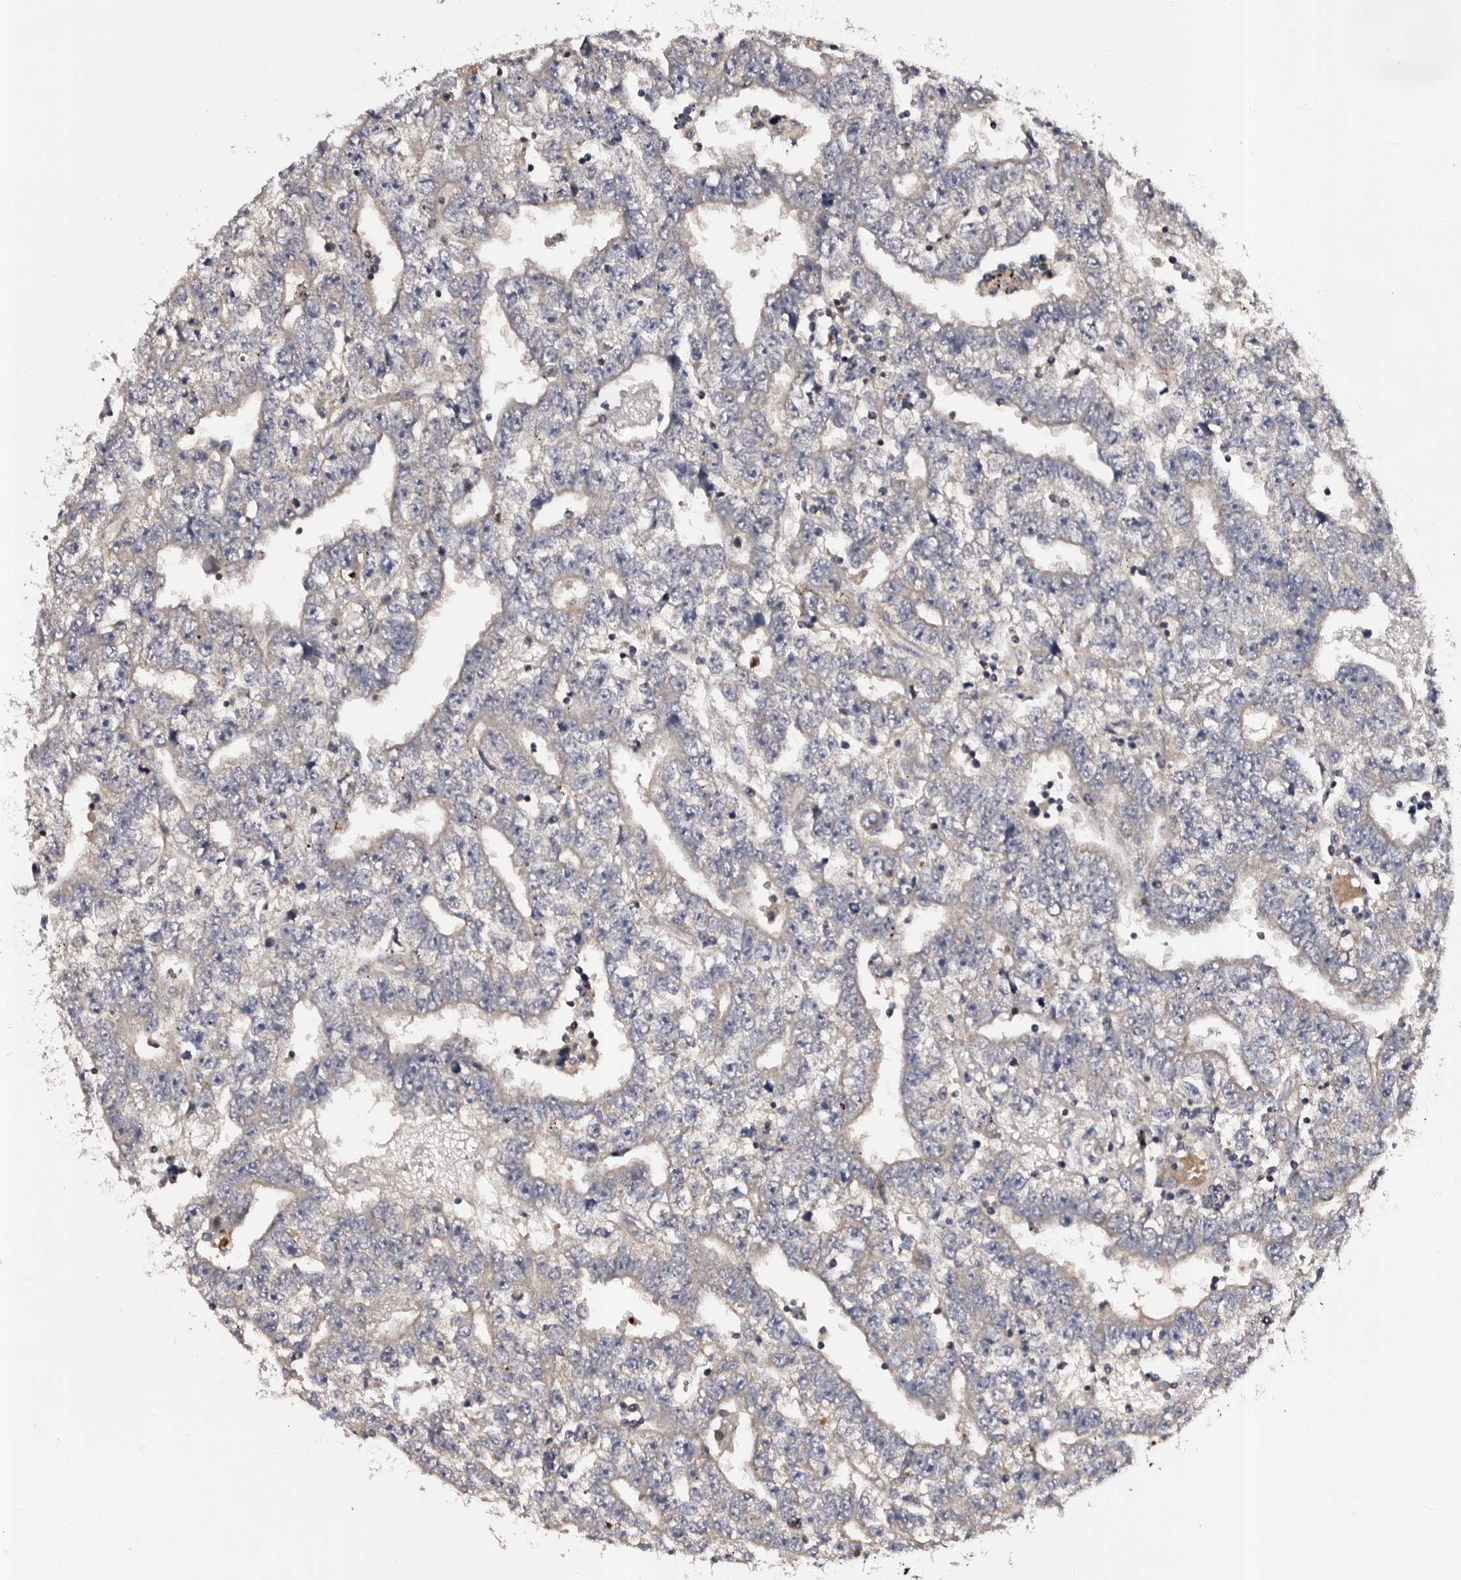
{"staining": {"intensity": "negative", "quantity": "none", "location": "none"}, "tissue": "testis cancer", "cell_type": "Tumor cells", "image_type": "cancer", "snomed": [{"axis": "morphology", "description": "Carcinoma, Embryonal, NOS"}, {"axis": "topography", "description": "Testis"}], "caption": "Immunohistochemistry of testis cancer (embryonal carcinoma) reveals no positivity in tumor cells.", "gene": "ADCK5", "patient": {"sex": "male", "age": 25}}